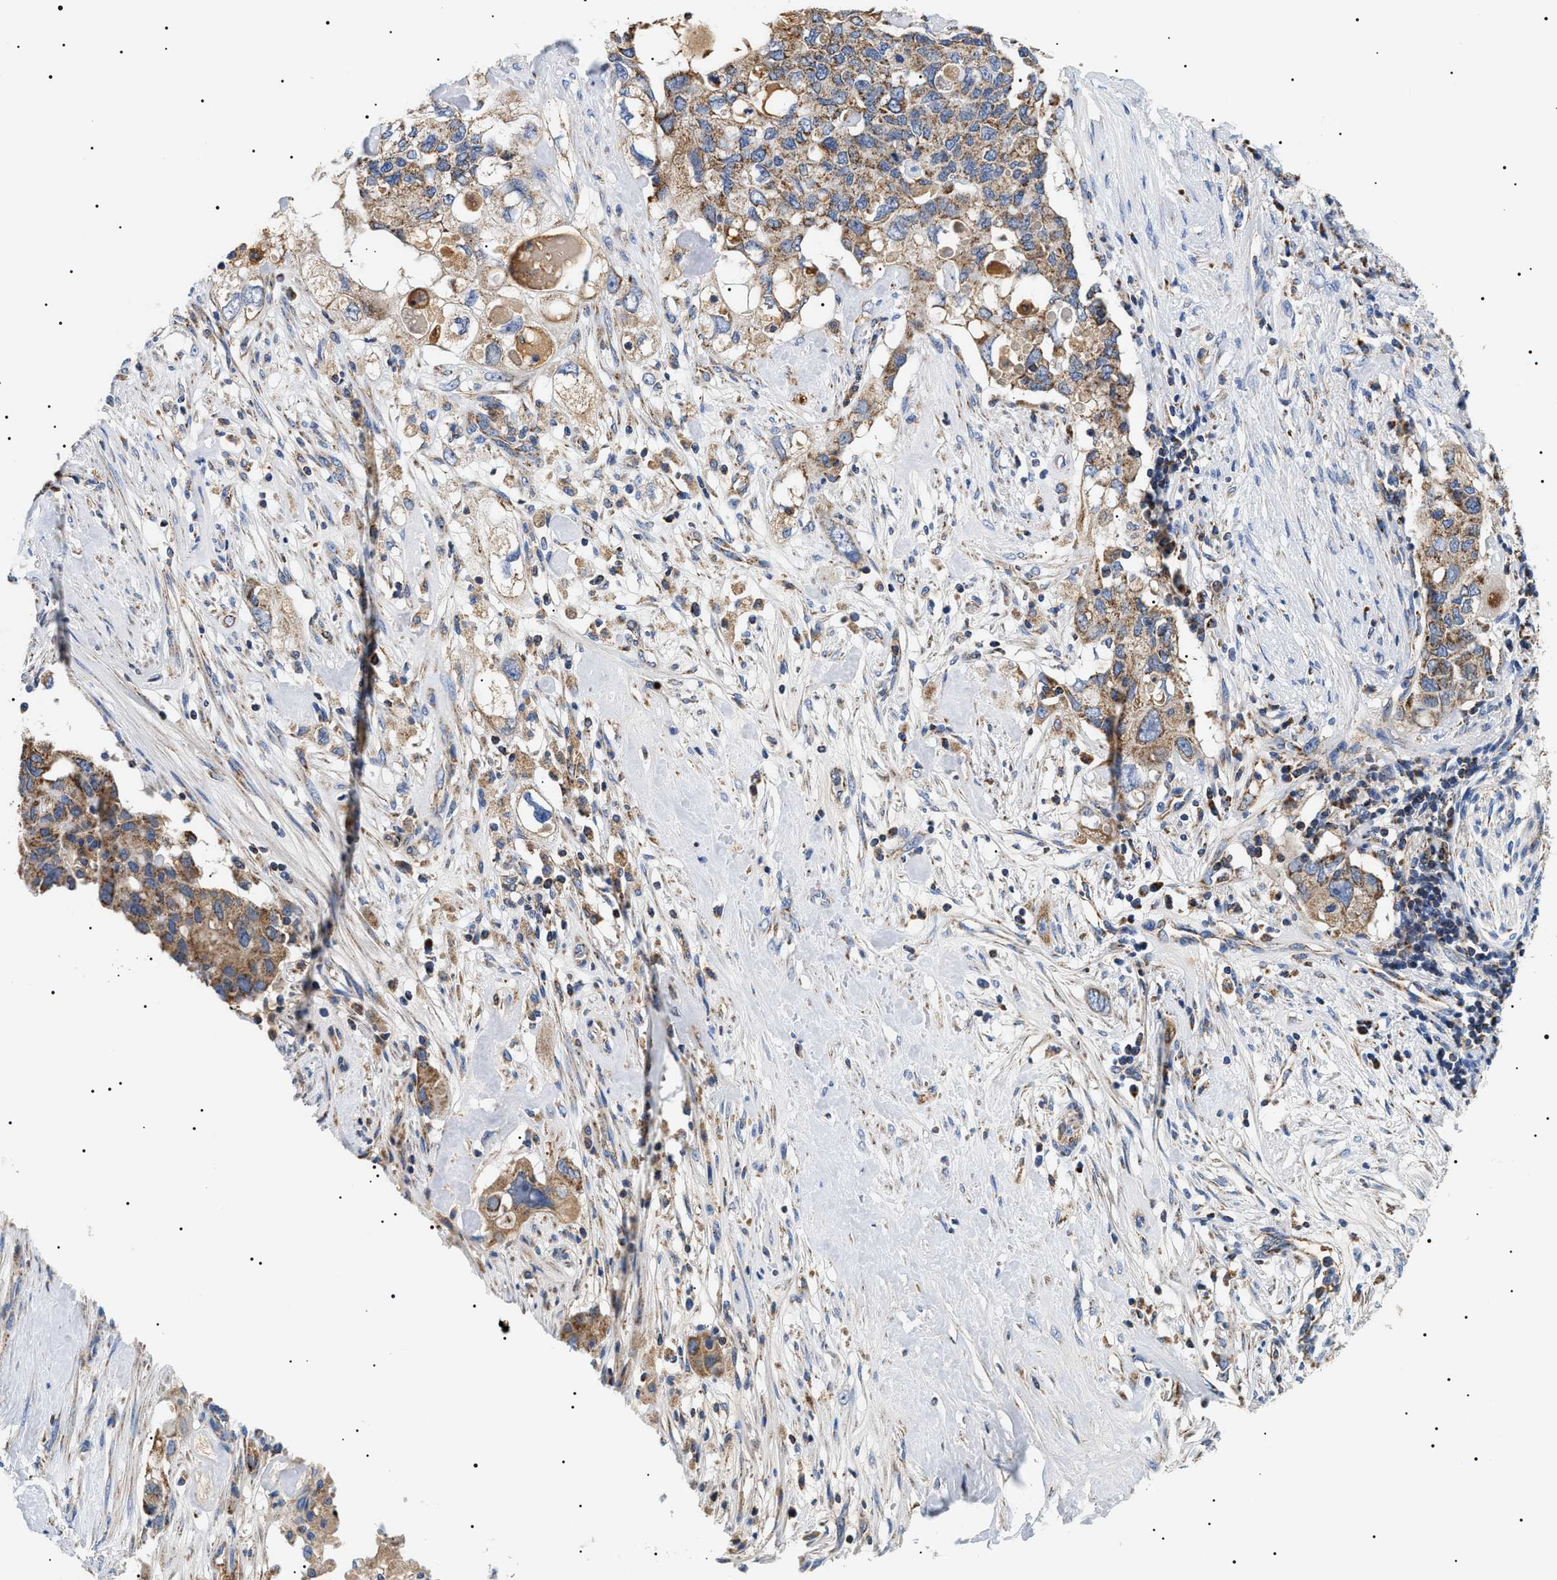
{"staining": {"intensity": "moderate", "quantity": ">75%", "location": "cytoplasmic/membranous"}, "tissue": "pancreatic cancer", "cell_type": "Tumor cells", "image_type": "cancer", "snomed": [{"axis": "morphology", "description": "Adenocarcinoma, NOS"}, {"axis": "topography", "description": "Pancreas"}], "caption": "Pancreatic cancer stained with a protein marker reveals moderate staining in tumor cells.", "gene": "OXSM", "patient": {"sex": "female", "age": 56}}